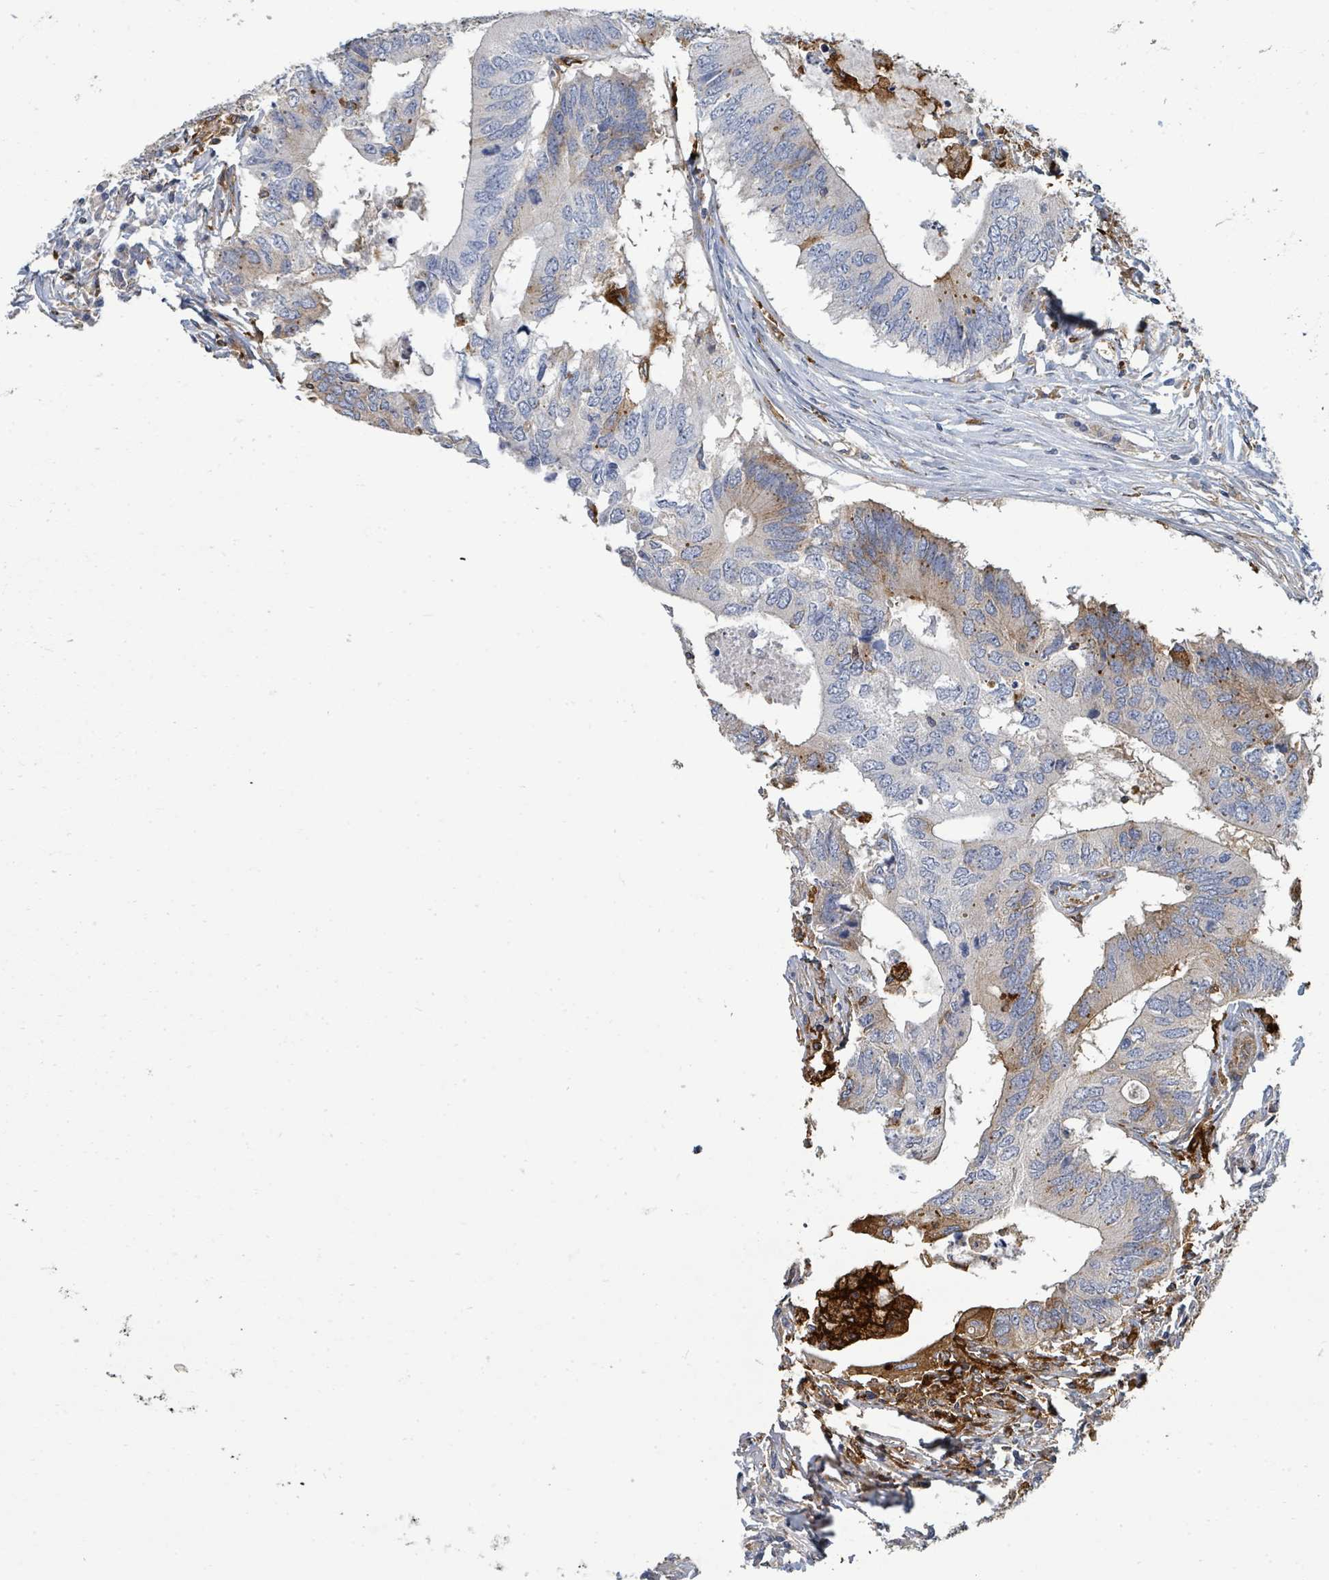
{"staining": {"intensity": "moderate", "quantity": "<25%", "location": "cytoplasmic/membranous"}, "tissue": "colorectal cancer", "cell_type": "Tumor cells", "image_type": "cancer", "snomed": [{"axis": "morphology", "description": "Adenocarcinoma, NOS"}, {"axis": "topography", "description": "Colon"}], "caption": "An immunohistochemistry histopathology image of neoplastic tissue is shown. Protein staining in brown shows moderate cytoplasmic/membranous positivity in colorectal cancer (adenocarcinoma) within tumor cells. The protein of interest is shown in brown color, while the nuclei are stained blue.", "gene": "IFIT1", "patient": {"sex": "male", "age": 71}}